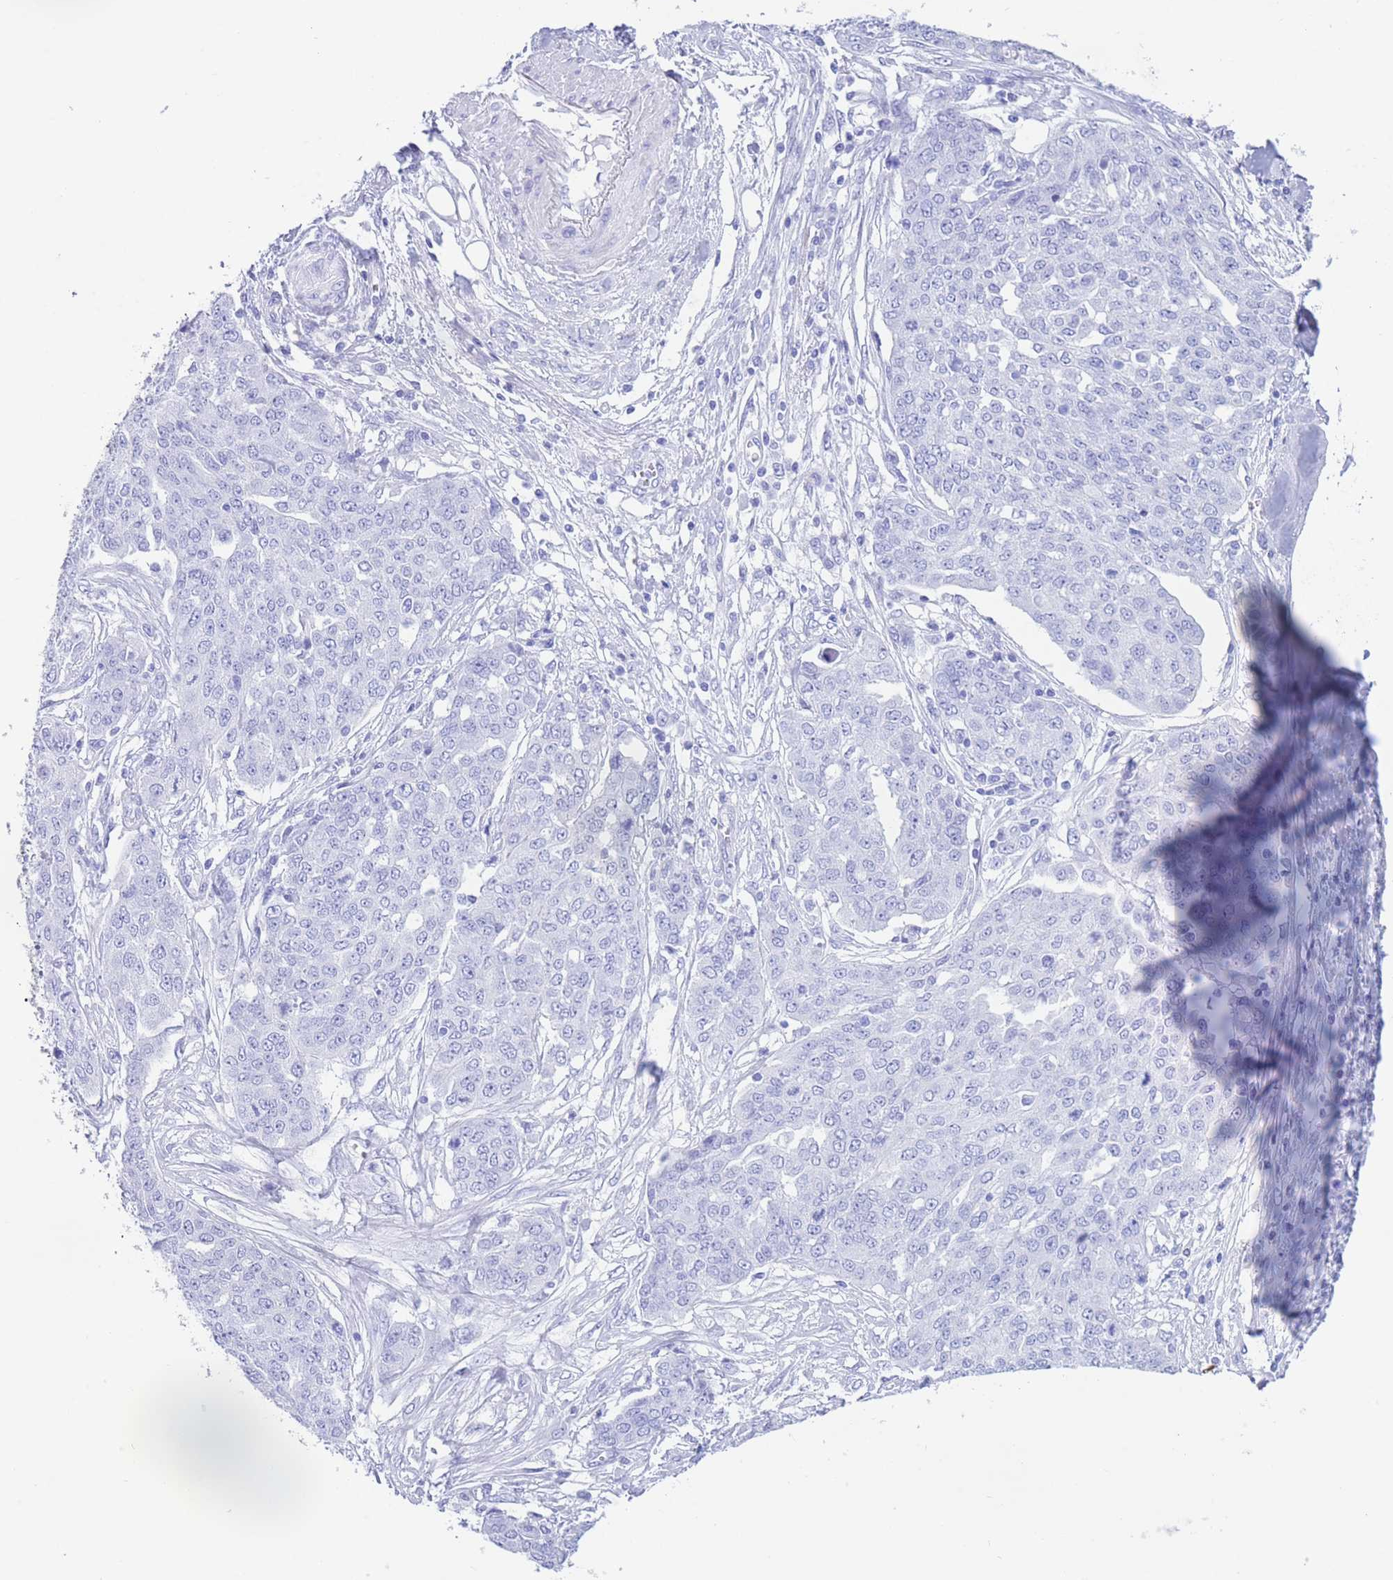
{"staining": {"intensity": "negative", "quantity": "none", "location": "none"}, "tissue": "ovarian cancer", "cell_type": "Tumor cells", "image_type": "cancer", "snomed": [{"axis": "morphology", "description": "Cystadenocarcinoma, serous, NOS"}, {"axis": "topography", "description": "Soft tissue"}, {"axis": "topography", "description": "Ovary"}], "caption": "Immunohistochemistry photomicrograph of ovarian cancer (serous cystadenocarcinoma) stained for a protein (brown), which demonstrates no positivity in tumor cells.", "gene": "SLCO1B3", "patient": {"sex": "female", "age": 57}}